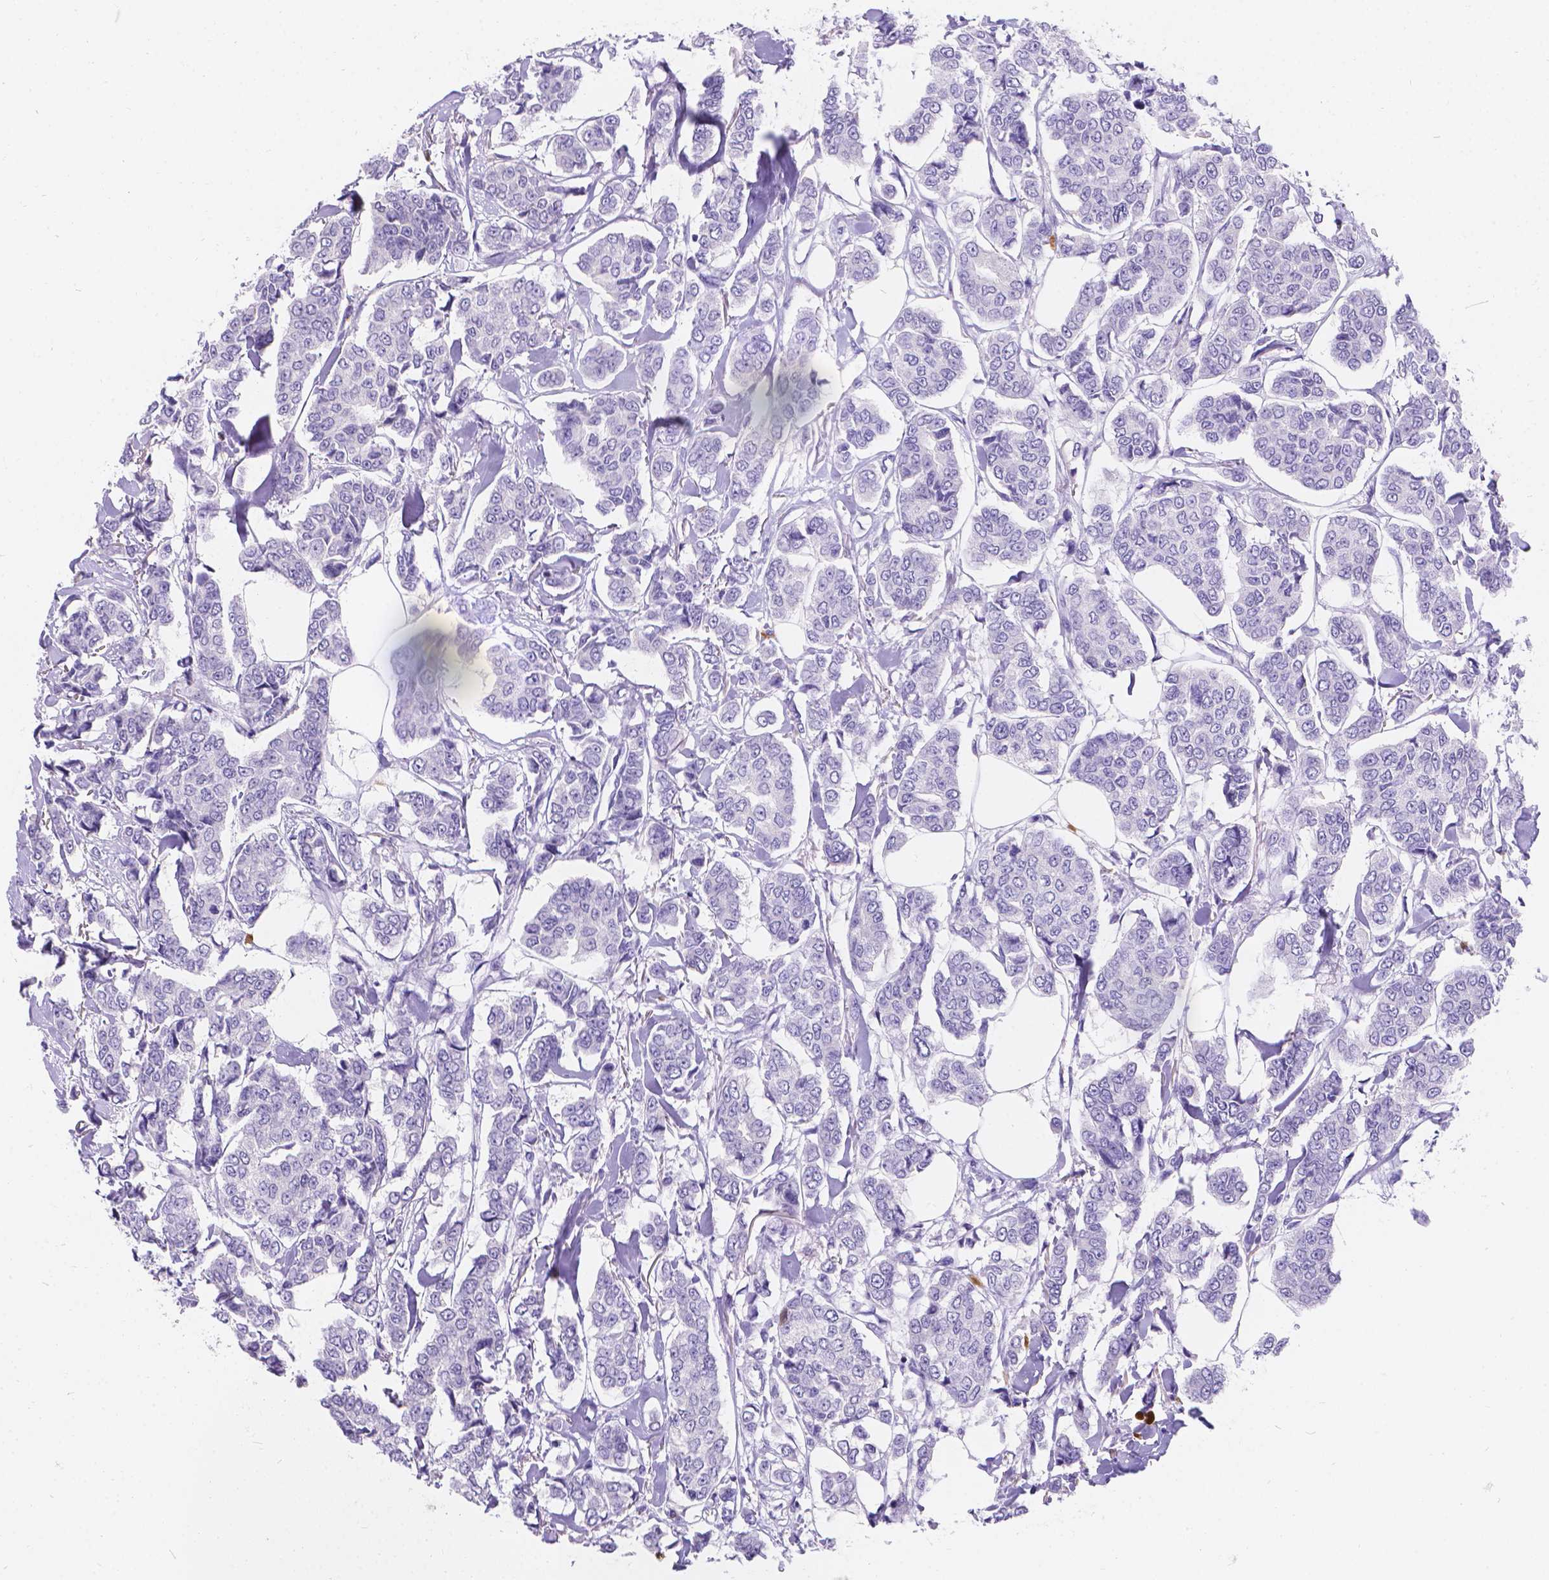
{"staining": {"intensity": "negative", "quantity": "none", "location": "none"}, "tissue": "breast cancer", "cell_type": "Tumor cells", "image_type": "cancer", "snomed": [{"axis": "morphology", "description": "Duct carcinoma"}, {"axis": "topography", "description": "Breast"}], "caption": "The IHC micrograph has no significant expression in tumor cells of intraductal carcinoma (breast) tissue.", "gene": "GNRHR", "patient": {"sex": "female", "age": 94}}